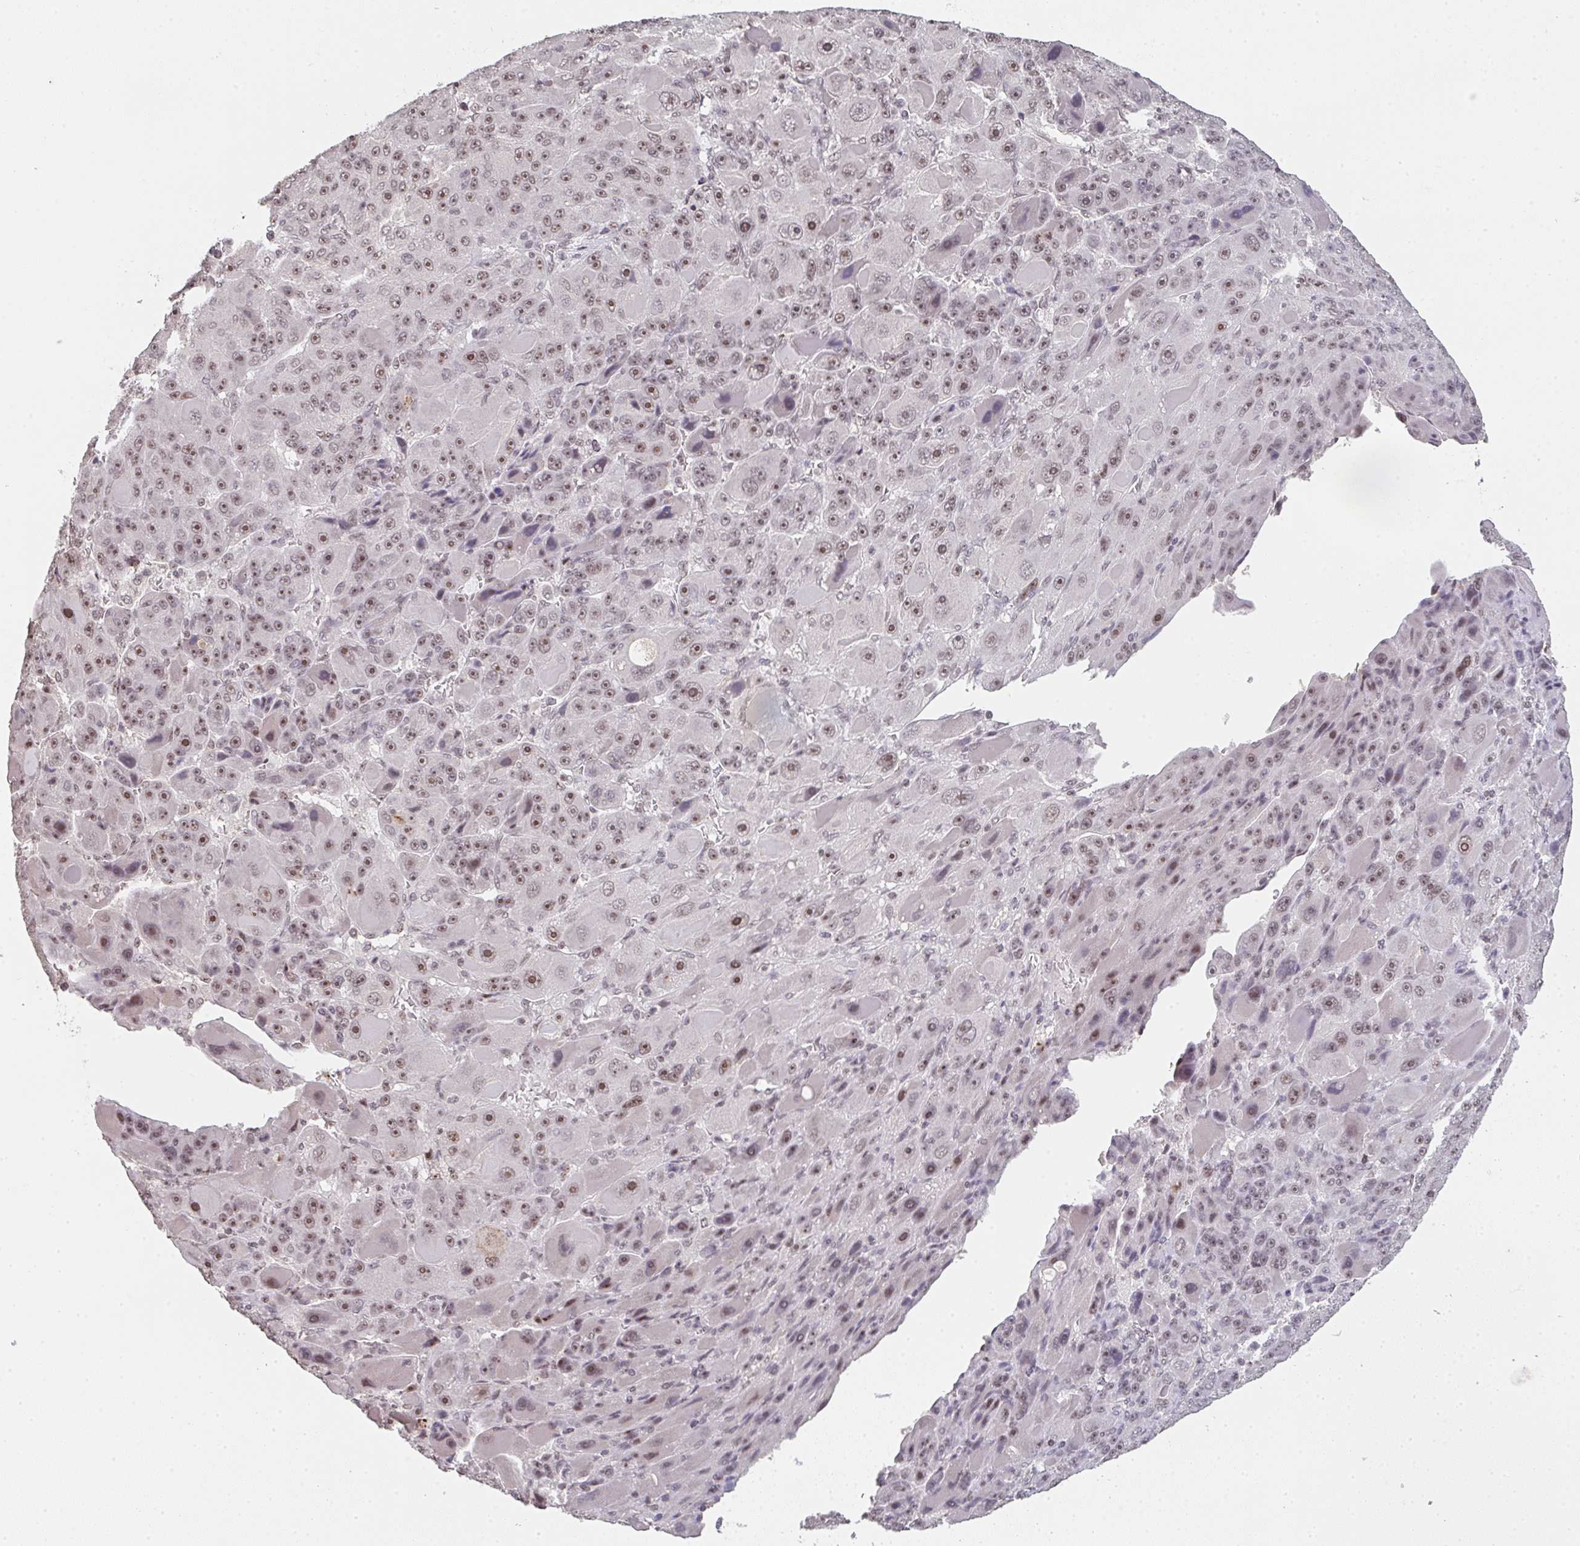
{"staining": {"intensity": "moderate", "quantity": "25%-75%", "location": "nuclear"}, "tissue": "liver cancer", "cell_type": "Tumor cells", "image_type": "cancer", "snomed": [{"axis": "morphology", "description": "Carcinoma, Hepatocellular, NOS"}, {"axis": "topography", "description": "Liver"}], "caption": "Liver cancer stained with IHC exhibits moderate nuclear expression in approximately 25%-75% of tumor cells. (DAB (3,3'-diaminobenzidine) IHC with brightfield microscopy, high magnification).", "gene": "DKC1", "patient": {"sex": "male", "age": 76}}